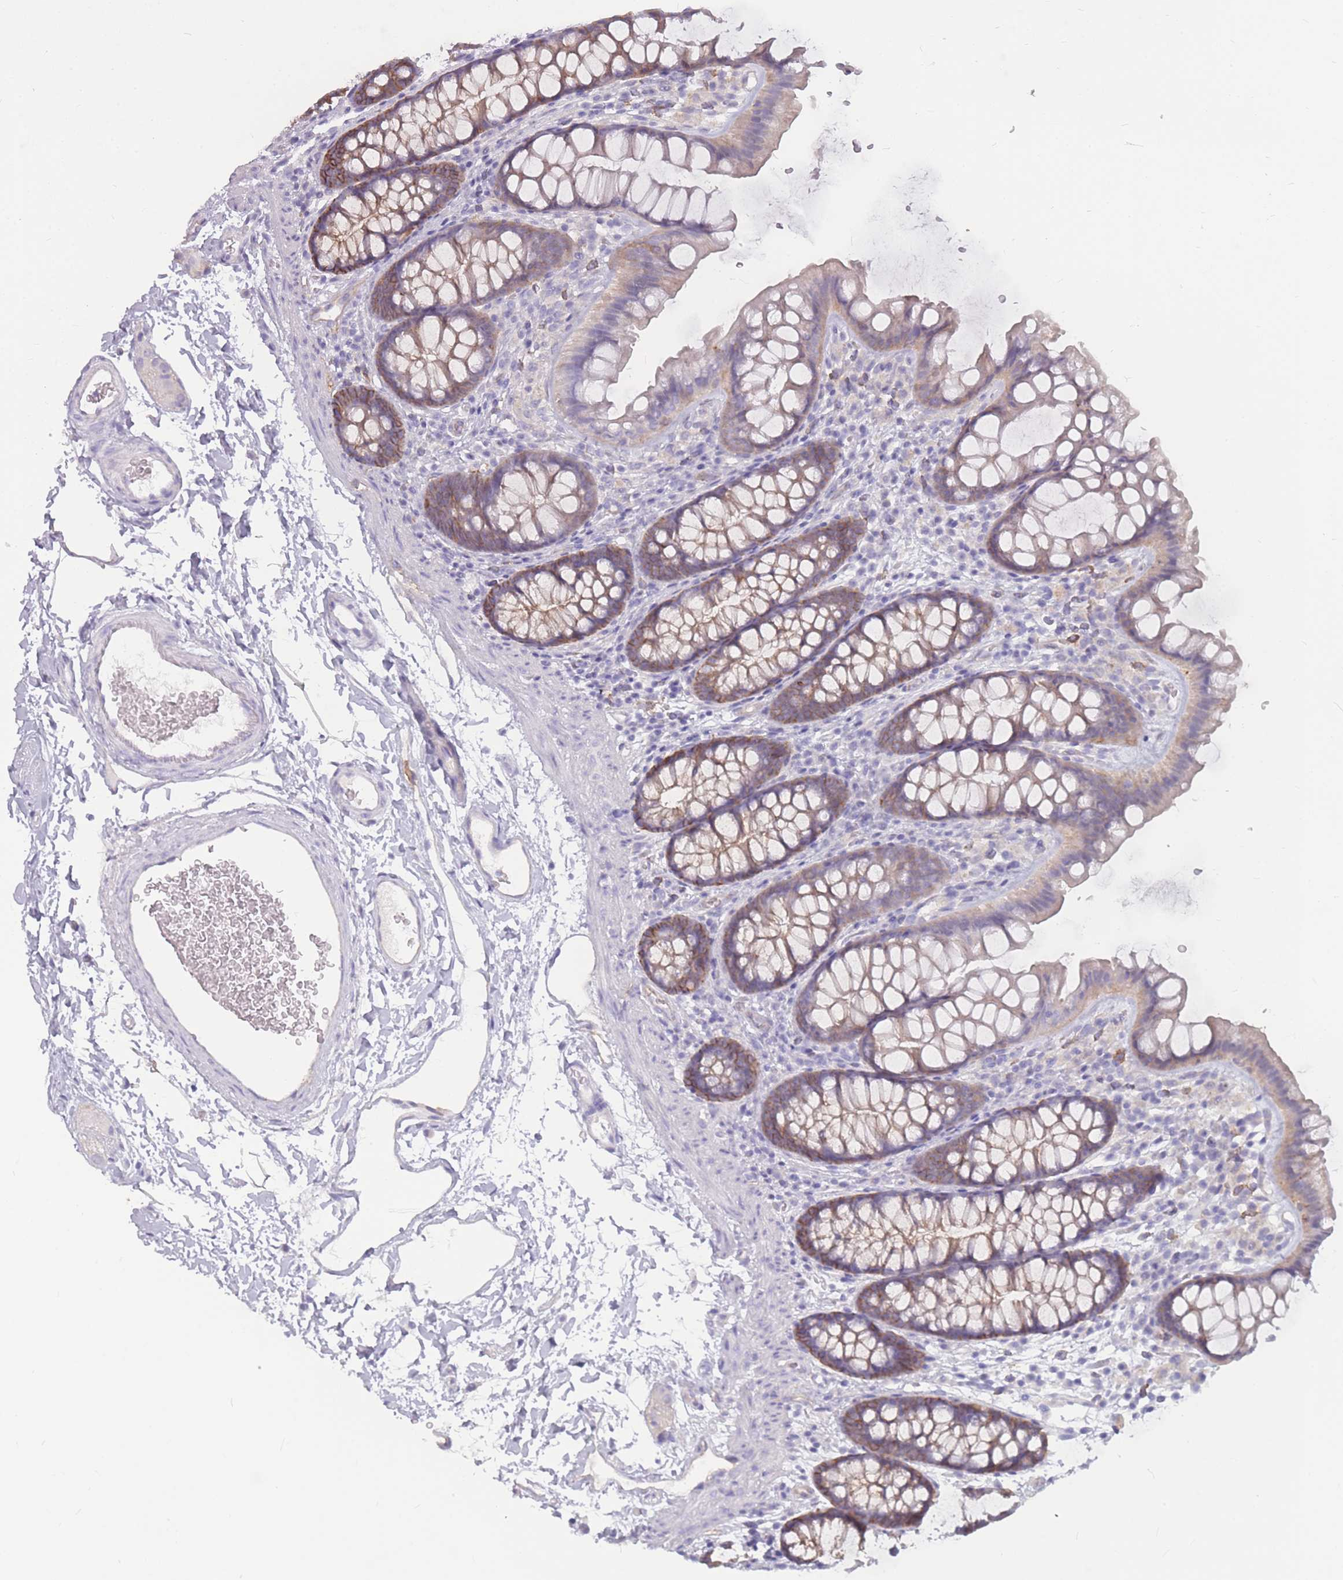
{"staining": {"intensity": "negative", "quantity": "none", "location": "none"}, "tissue": "colon", "cell_type": "Endothelial cells", "image_type": "normal", "snomed": [{"axis": "morphology", "description": "Normal tissue, NOS"}, {"axis": "topography", "description": "Colon"}], "caption": "This histopathology image is of unremarkable colon stained with IHC to label a protein in brown with the nuclei are counter-stained blue. There is no staining in endothelial cells. (DAB (3,3'-diaminobenzidine) immunohistochemistry (IHC) visualized using brightfield microscopy, high magnification).", "gene": "GNA11", "patient": {"sex": "female", "age": 62}}